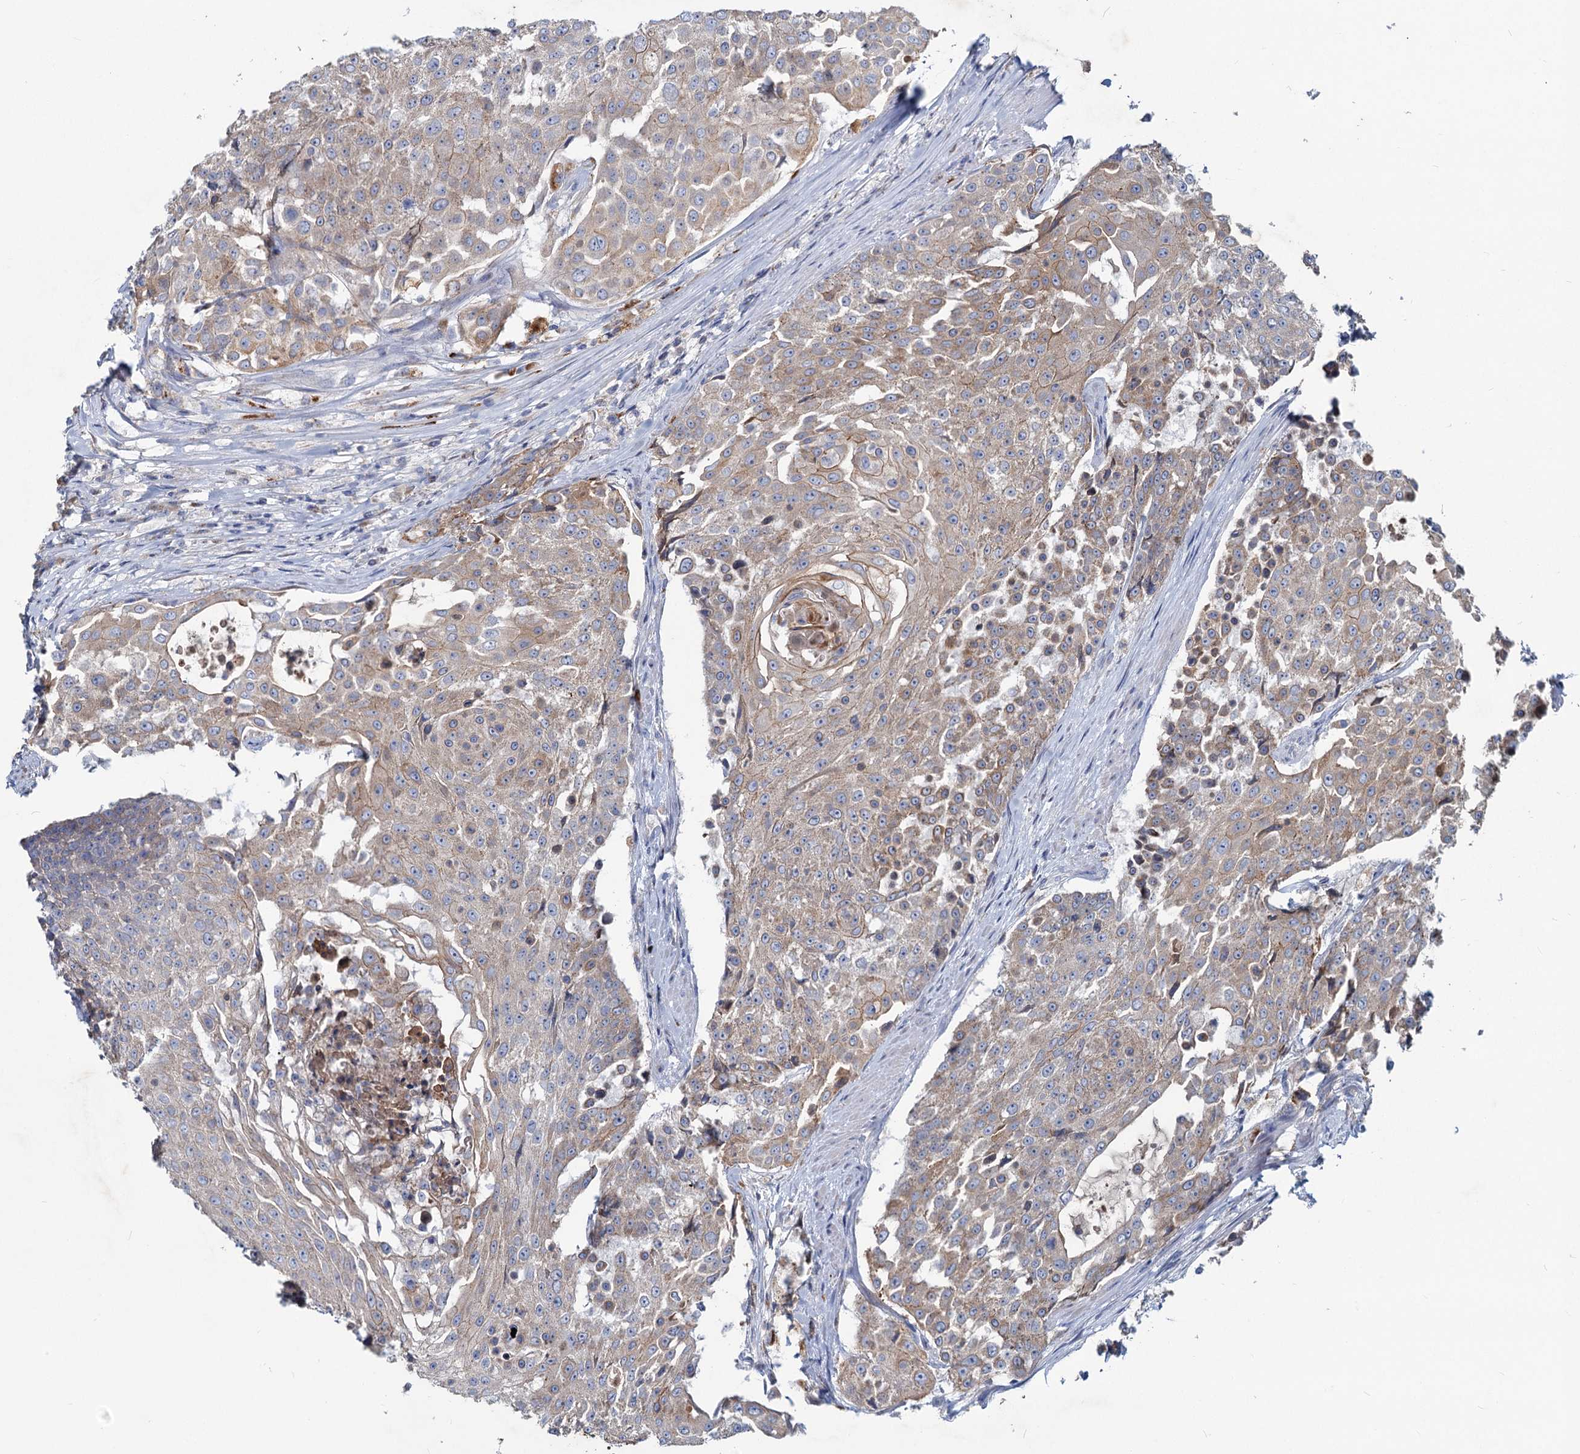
{"staining": {"intensity": "weak", "quantity": ">75%", "location": "cytoplasmic/membranous"}, "tissue": "urothelial cancer", "cell_type": "Tumor cells", "image_type": "cancer", "snomed": [{"axis": "morphology", "description": "Urothelial carcinoma, High grade"}, {"axis": "topography", "description": "Urinary bladder"}], "caption": "Protein staining of urothelial cancer tissue reveals weak cytoplasmic/membranous staining in approximately >75% of tumor cells. The protein of interest is stained brown, and the nuclei are stained in blue (DAB (3,3'-diaminobenzidine) IHC with brightfield microscopy, high magnification).", "gene": "TMX2", "patient": {"sex": "female", "age": 63}}